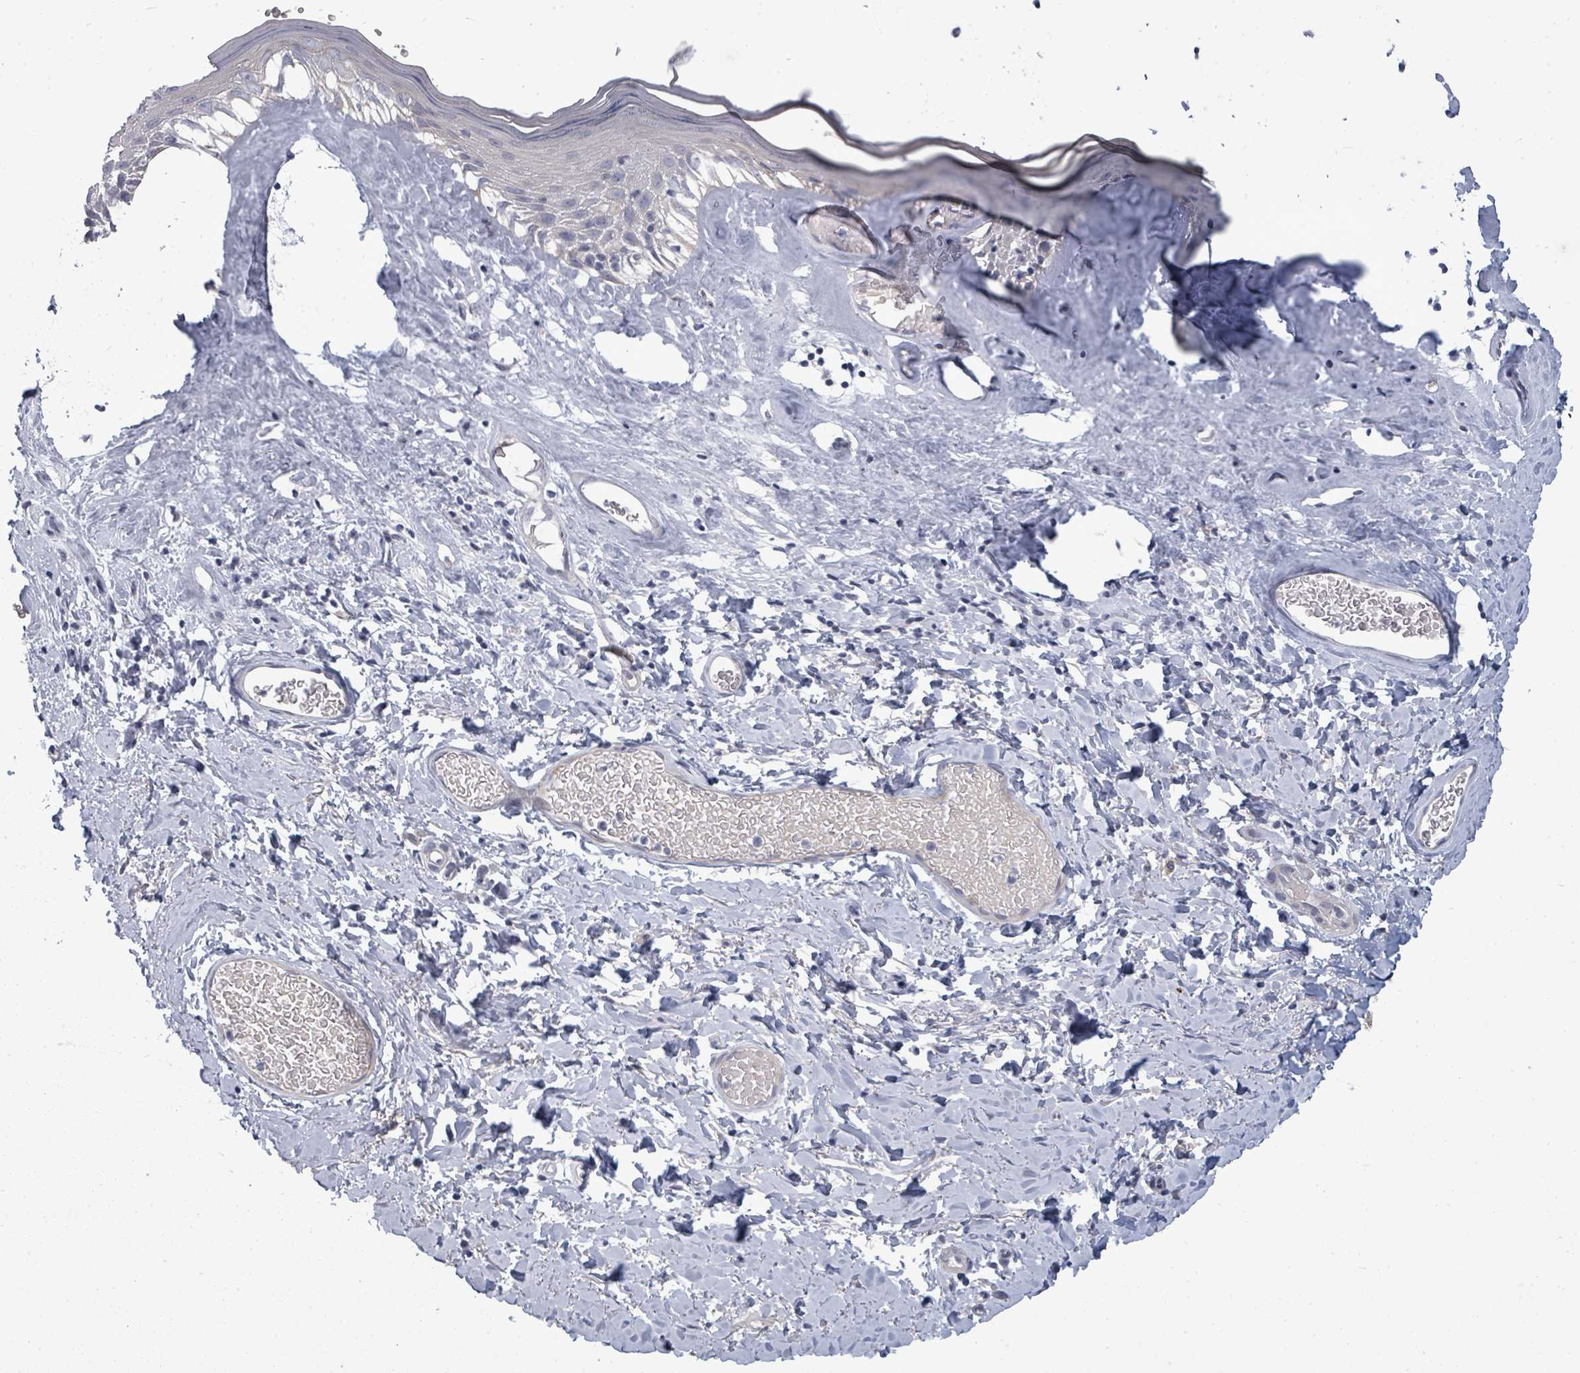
{"staining": {"intensity": "weak", "quantity": "<25%", "location": "cytoplasmic/membranous"}, "tissue": "skin", "cell_type": "Epidermal cells", "image_type": "normal", "snomed": [{"axis": "morphology", "description": "Normal tissue, NOS"}, {"axis": "morphology", "description": "Inflammation, NOS"}, {"axis": "topography", "description": "Vulva"}], "caption": "High power microscopy micrograph of an immunohistochemistry (IHC) micrograph of benign skin, revealing no significant staining in epidermal cells.", "gene": "PTPN20", "patient": {"sex": "female", "age": 86}}